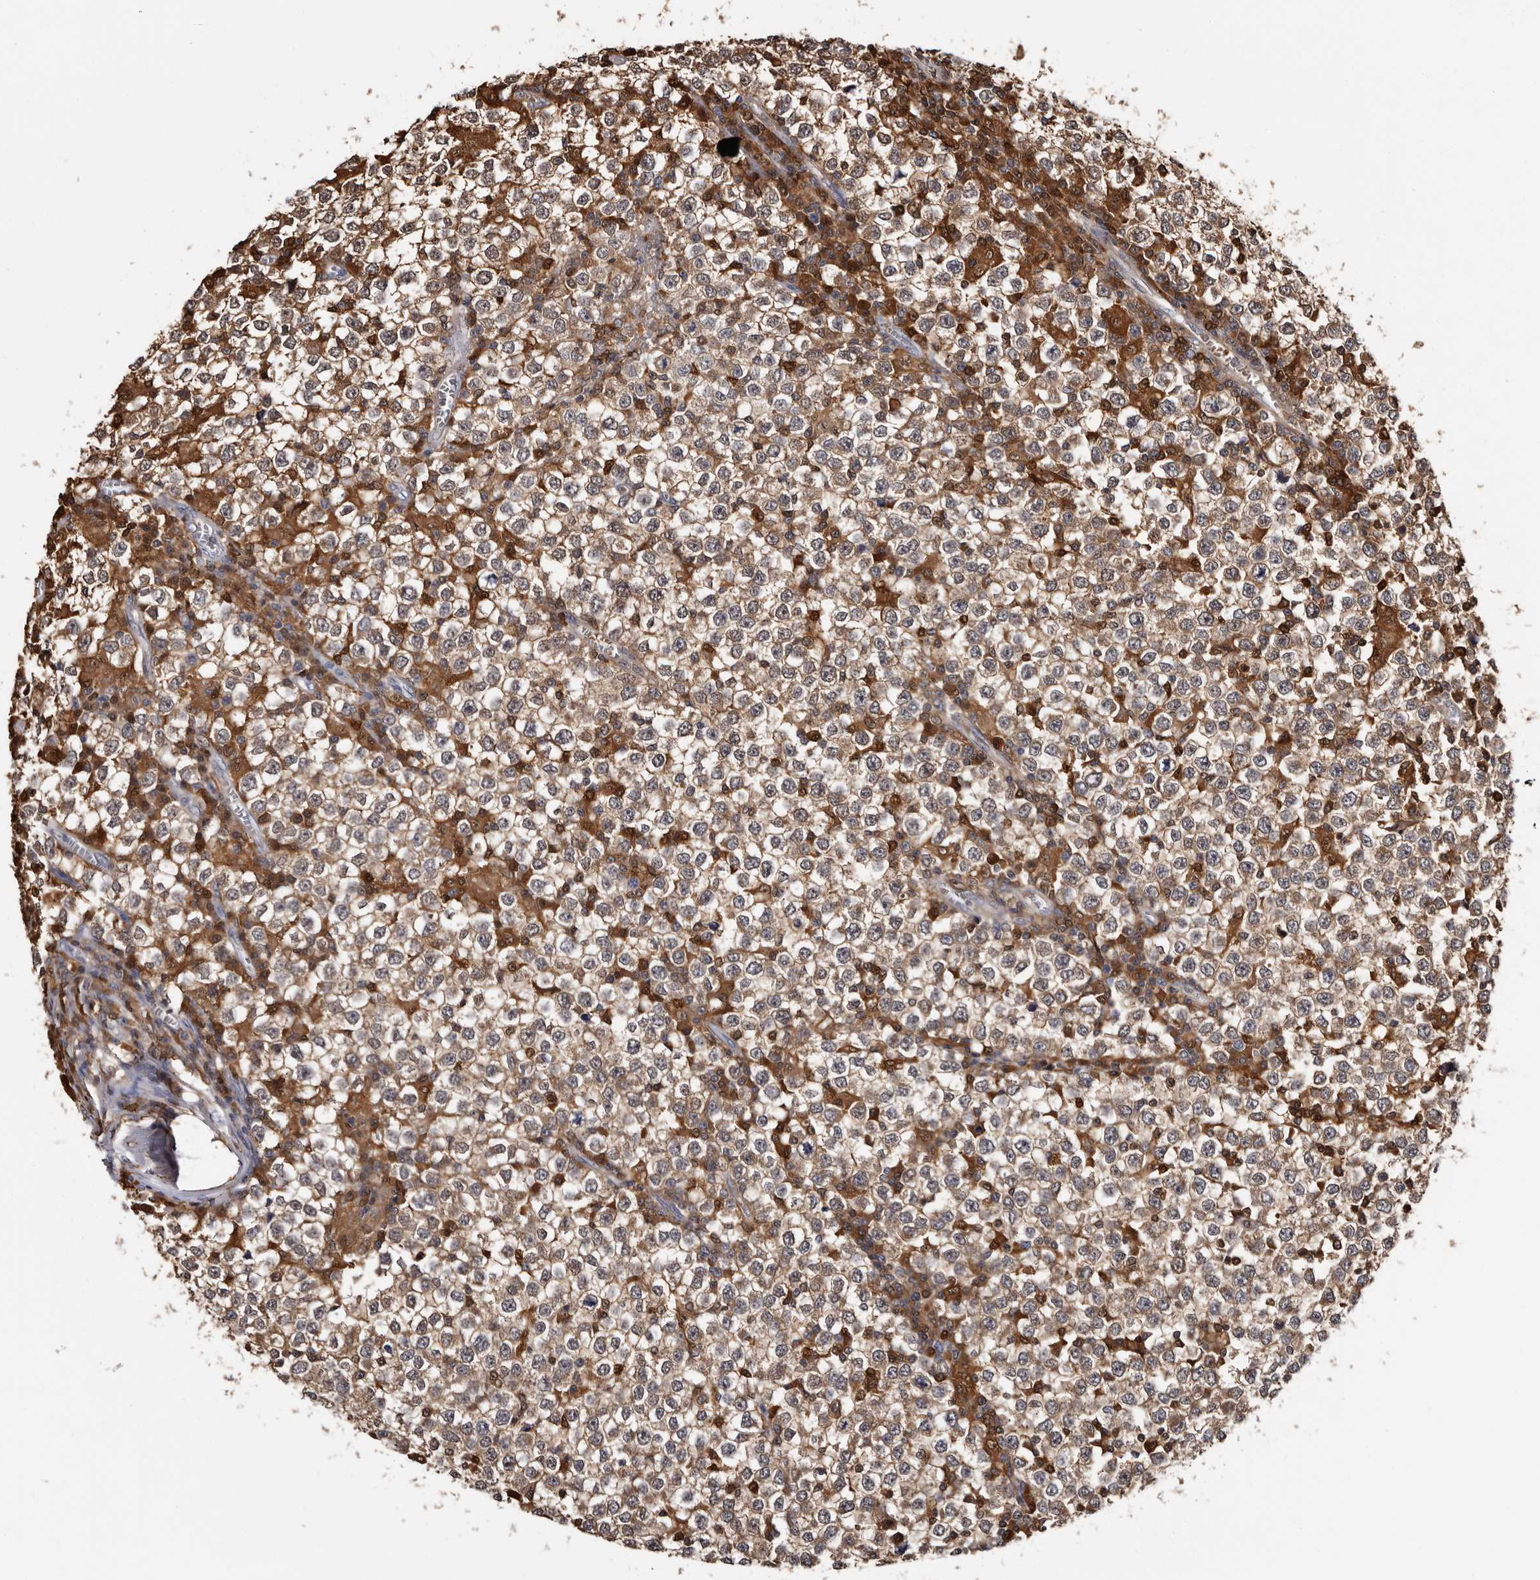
{"staining": {"intensity": "strong", "quantity": "<25%", "location": "cytoplasmic/membranous"}, "tissue": "testis cancer", "cell_type": "Tumor cells", "image_type": "cancer", "snomed": [{"axis": "morphology", "description": "Seminoma, NOS"}, {"axis": "topography", "description": "Testis"}], "caption": "Strong cytoplasmic/membranous staining is seen in about <25% of tumor cells in testis cancer (seminoma). The protein of interest is shown in brown color, while the nuclei are stained blue.", "gene": "DNPH1", "patient": {"sex": "male", "age": 65}}